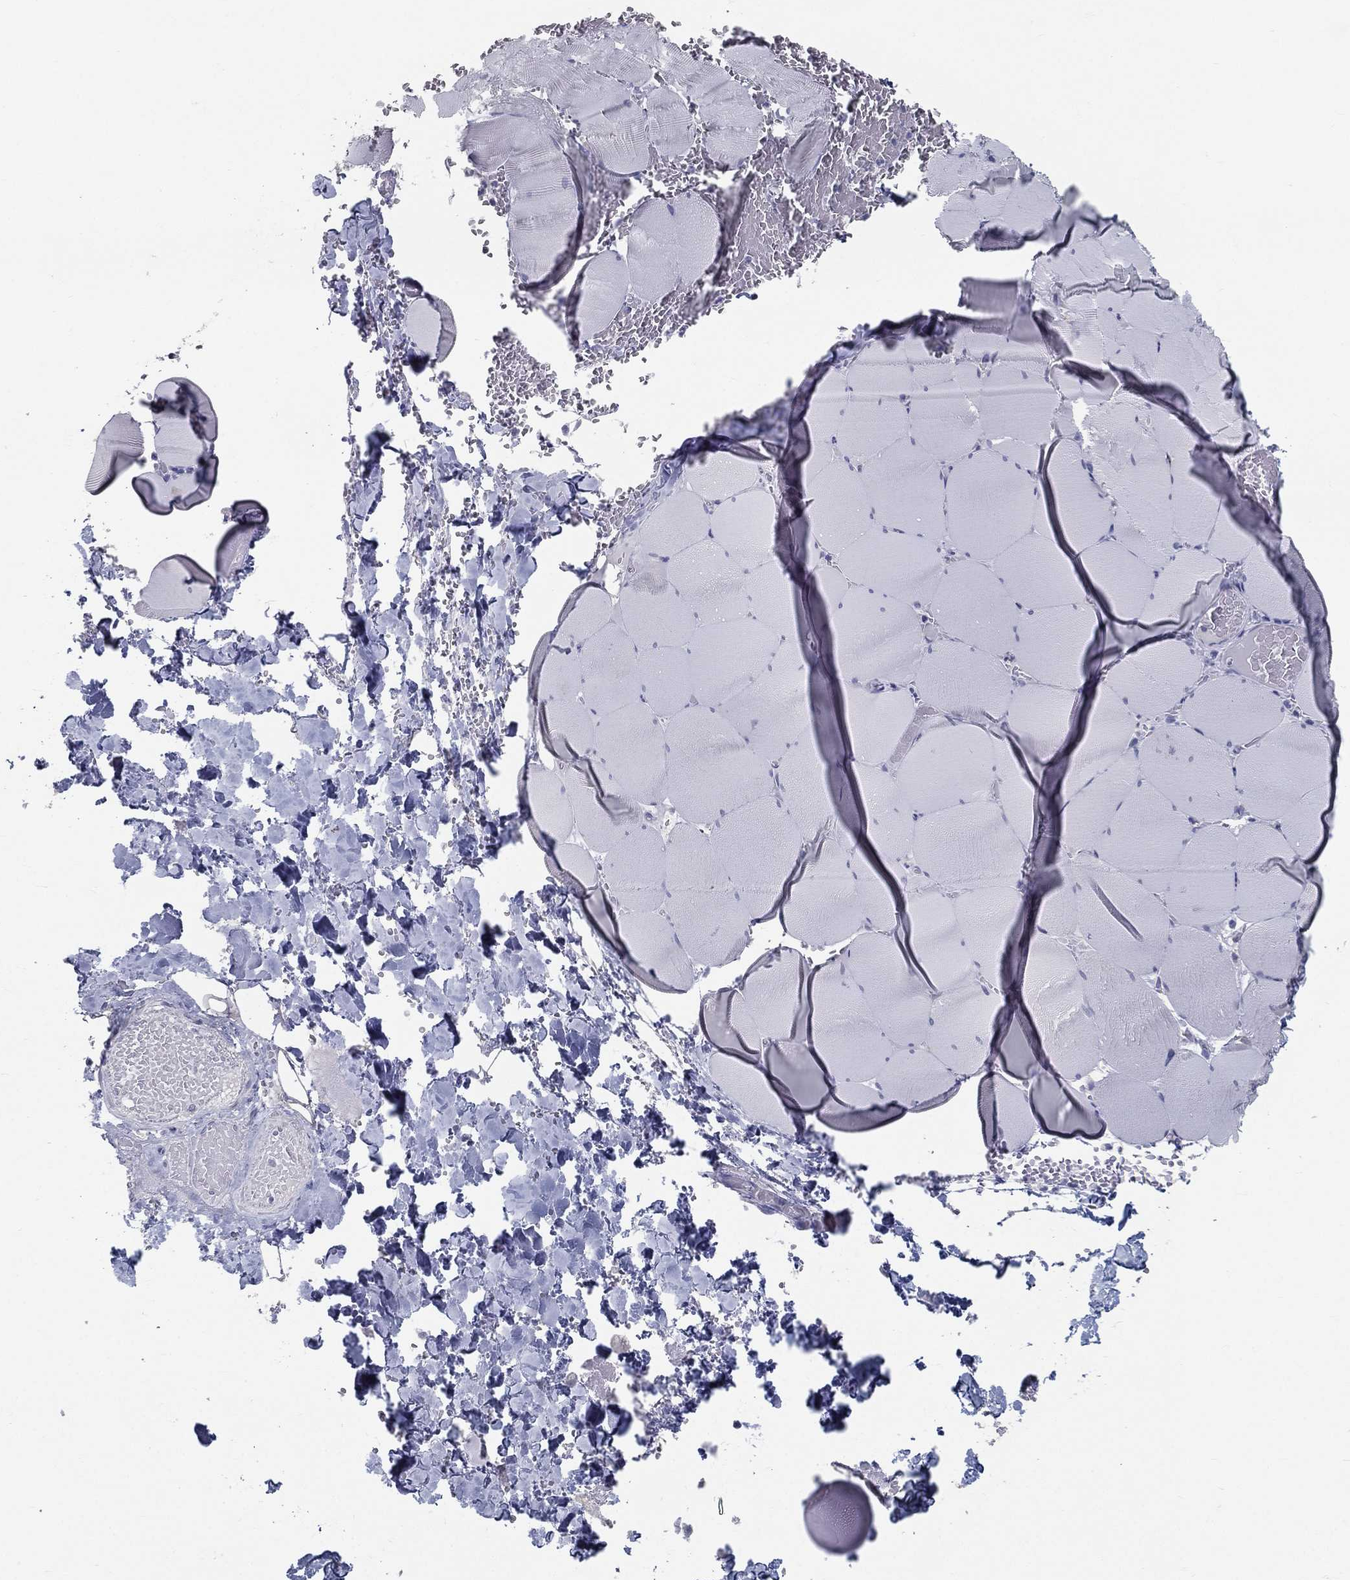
{"staining": {"intensity": "negative", "quantity": "none", "location": "none"}, "tissue": "skeletal muscle", "cell_type": "Myocytes", "image_type": "normal", "snomed": [{"axis": "morphology", "description": "Normal tissue, NOS"}, {"axis": "morphology", "description": "Malignant melanoma, Metastatic site"}, {"axis": "topography", "description": "Skeletal muscle"}], "caption": "An immunohistochemistry micrograph of unremarkable skeletal muscle is shown. There is no staining in myocytes of skeletal muscle. Nuclei are stained in blue.", "gene": "ACE2", "patient": {"sex": "male", "age": 50}}